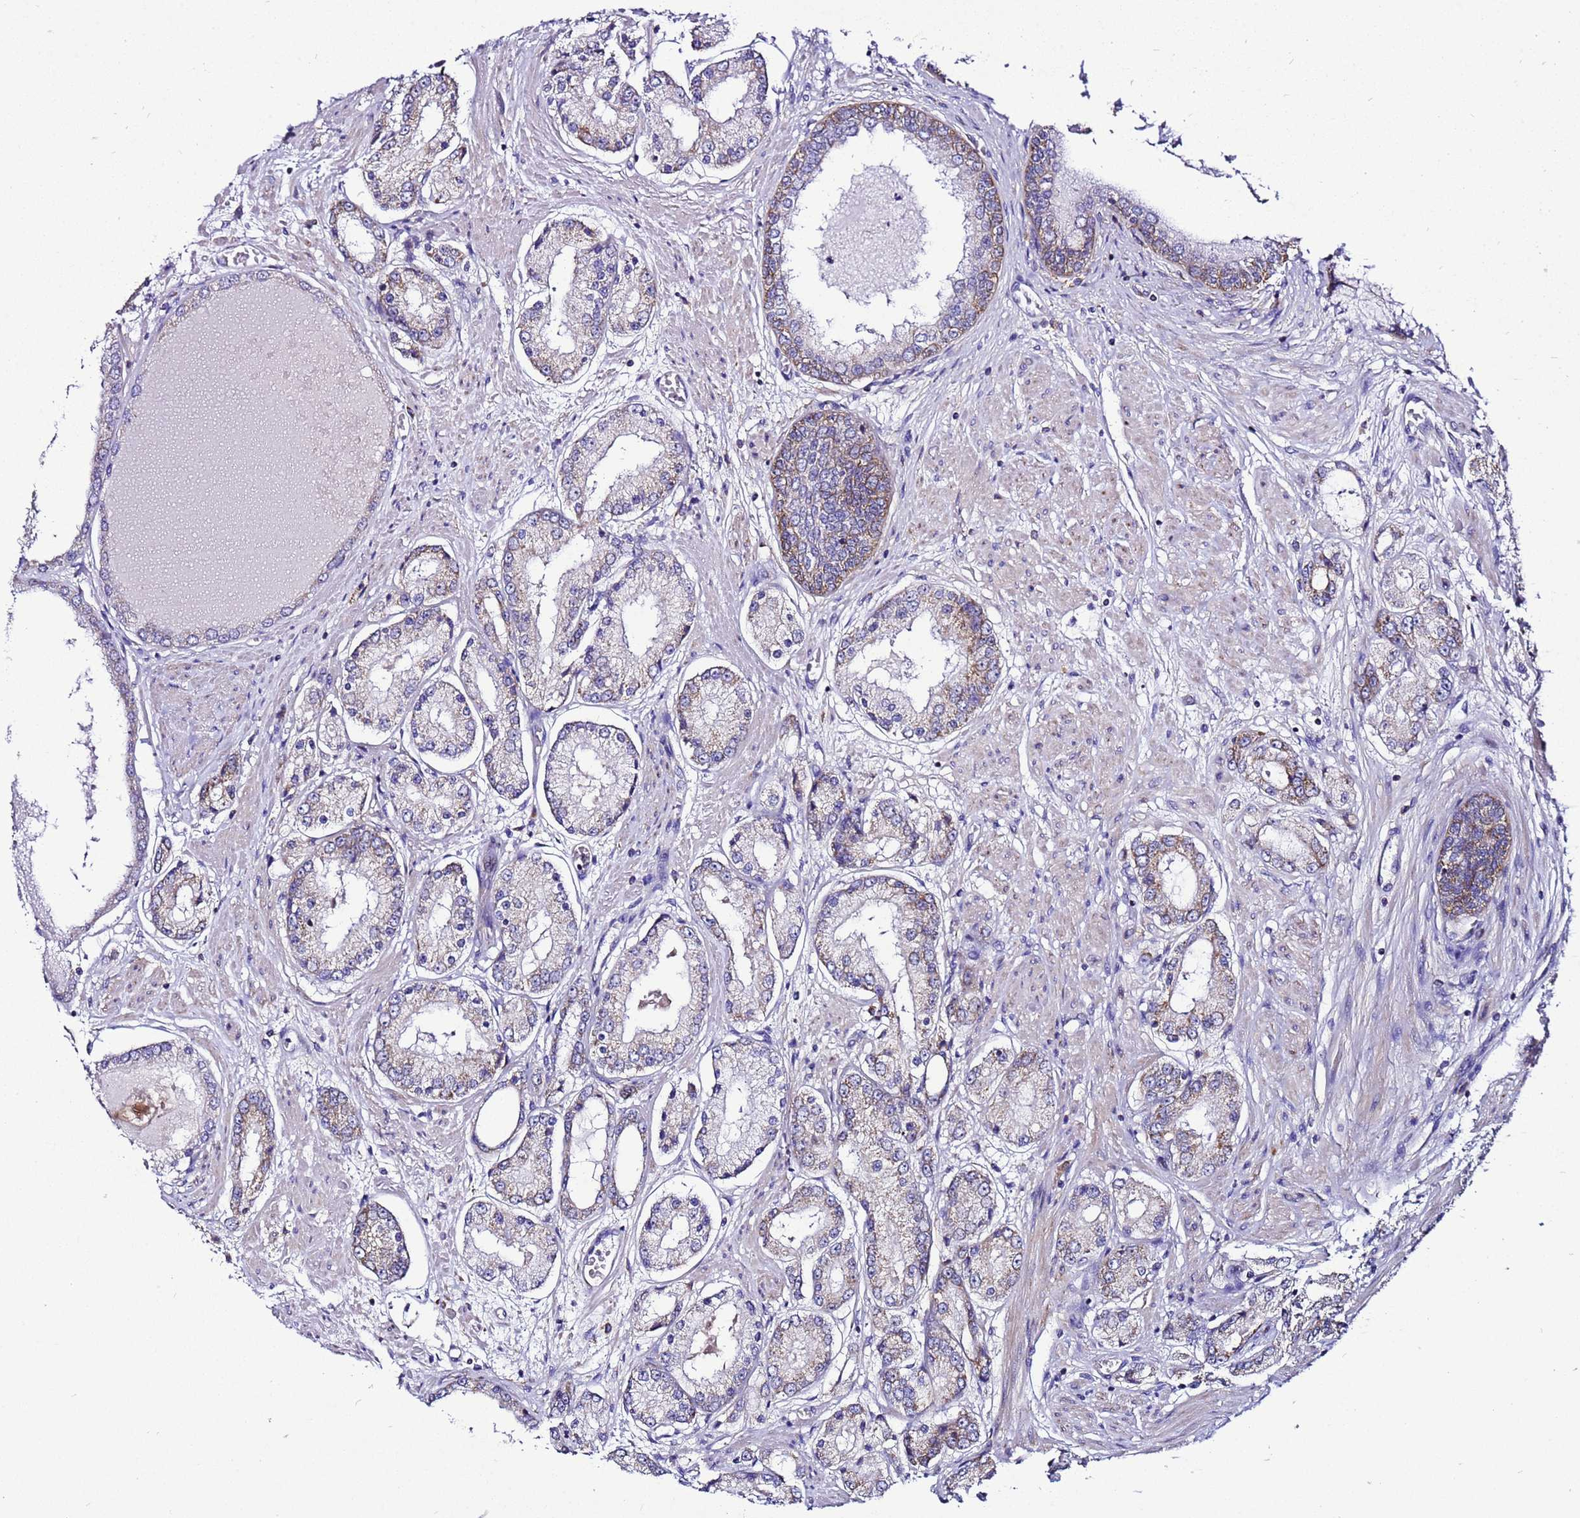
{"staining": {"intensity": "moderate", "quantity": "<25%", "location": "cytoplasmic/membranous"}, "tissue": "prostate cancer", "cell_type": "Tumor cells", "image_type": "cancer", "snomed": [{"axis": "morphology", "description": "Adenocarcinoma, High grade"}, {"axis": "topography", "description": "Prostate"}], "caption": "IHC micrograph of neoplastic tissue: prostate cancer (adenocarcinoma (high-grade)) stained using immunohistochemistry (IHC) displays low levels of moderate protein expression localized specifically in the cytoplasmic/membranous of tumor cells, appearing as a cytoplasmic/membranous brown color.", "gene": "HIGD2A", "patient": {"sex": "male", "age": 59}}